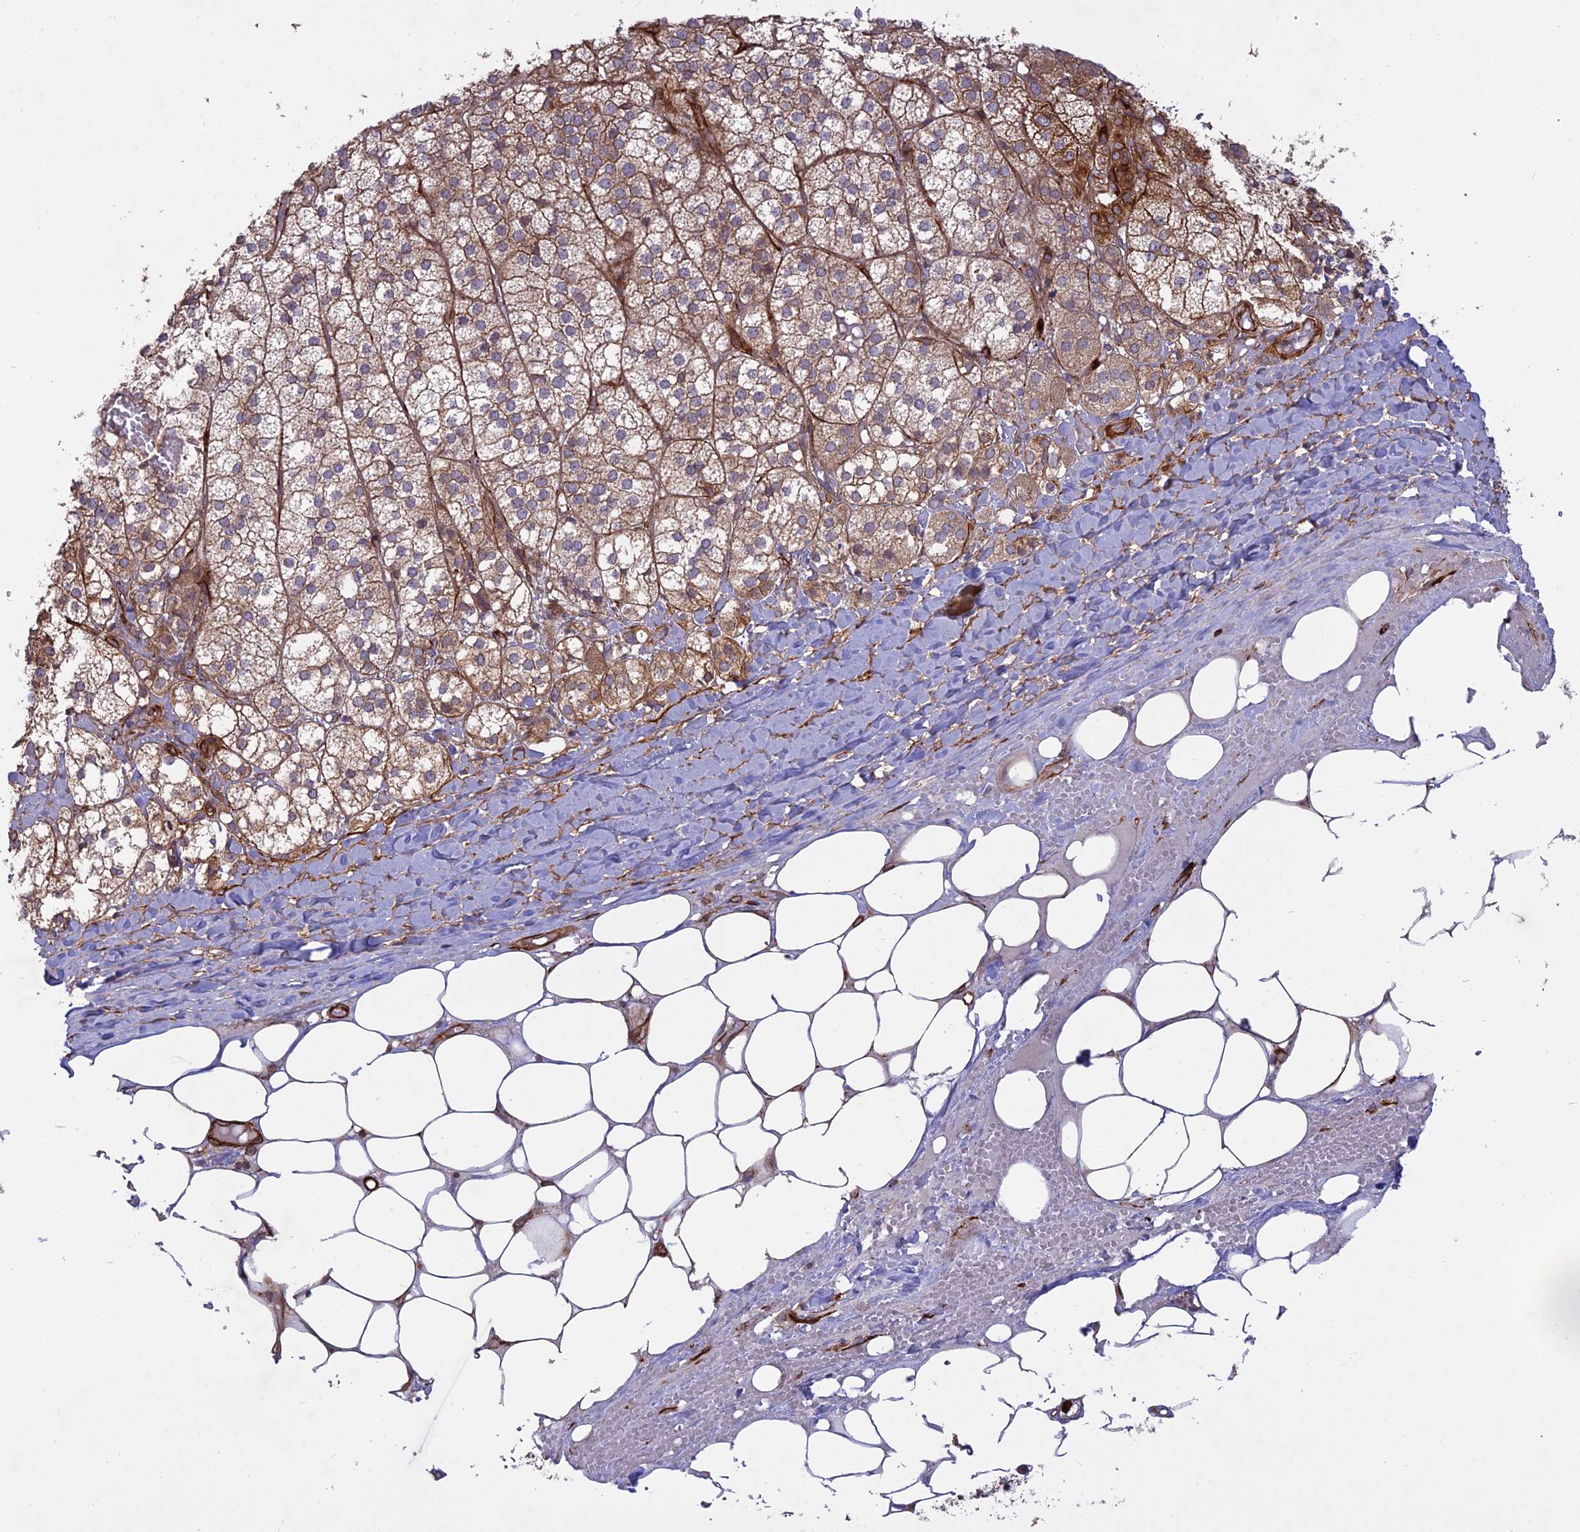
{"staining": {"intensity": "moderate", "quantity": ">75%", "location": "cytoplasmic/membranous"}, "tissue": "adrenal gland", "cell_type": "Glandular cells", "image_type": "normal", "snomed": [{"axis": "morphology", "description": "Normal tissue, NOS"}, {"axis": "topography", "description": "Adrenal gland"}], "caption": "Adrenal gland stained for a protein (brown) displays moderate cytoplasmic/membranous positive expression in approximately >75% of glandular cells.", "gene": "PHLDB3", "patient": {"sex": "female", "age": 61}}